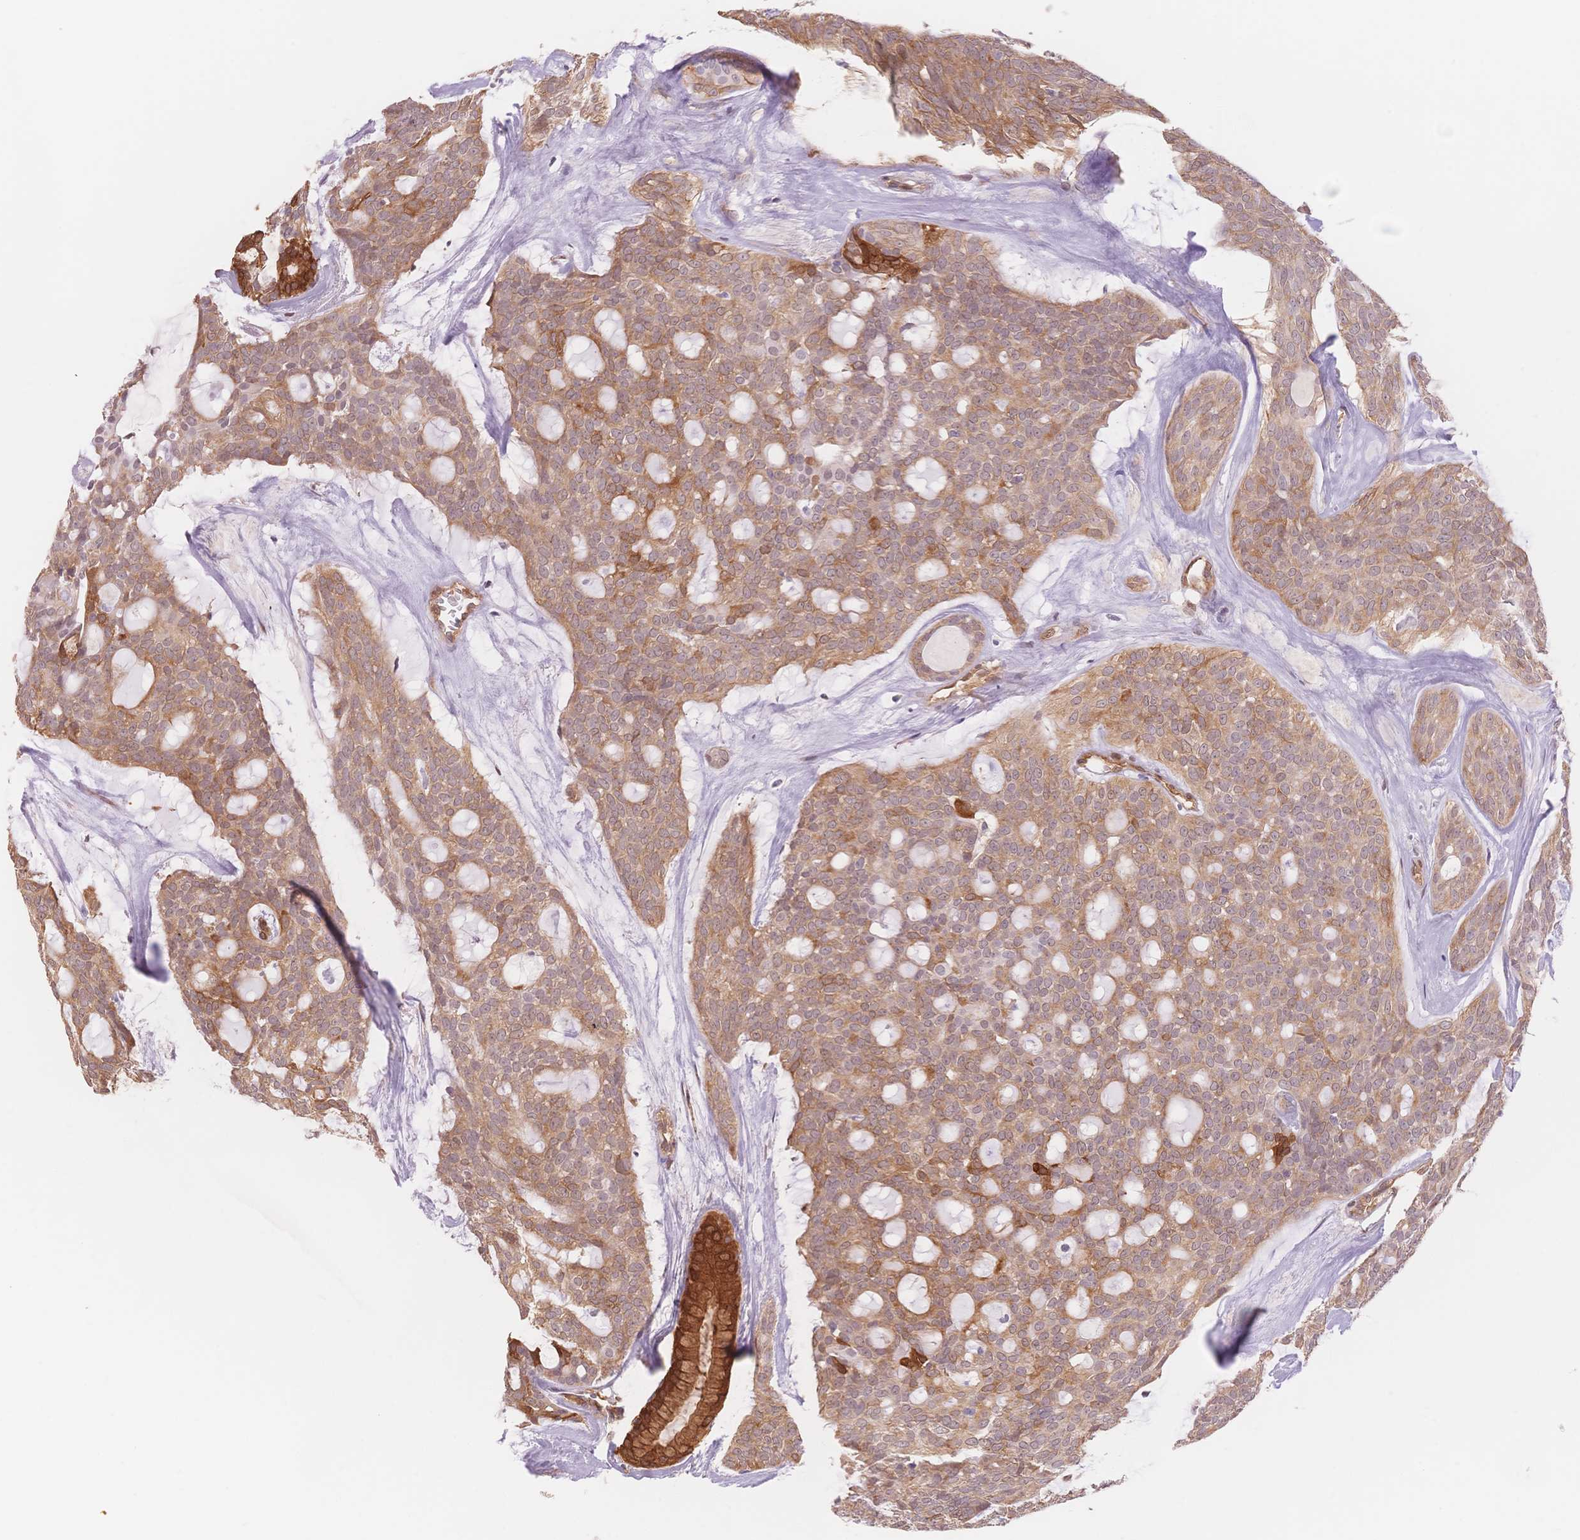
{"staining": {"intensity": "moderate", "quantity": ">75%", "location": "cytoplasmic/membranous"}, "tissue": "head and neck cancer", "cell_type": "Tumor cells", "image_type": "cancer", "snomed": [{"axis": "morphology", "description": "Adenocarcinoma, NOS"}, {"axis": "topography", "description": "Head-Neck"}], "caption": "Human head and neck adenocarcinoma stained with a protein marker reveals moderate staining in tumor cells.", "gene": "STK39", "patient": {"sex": "male", "age": 66}}